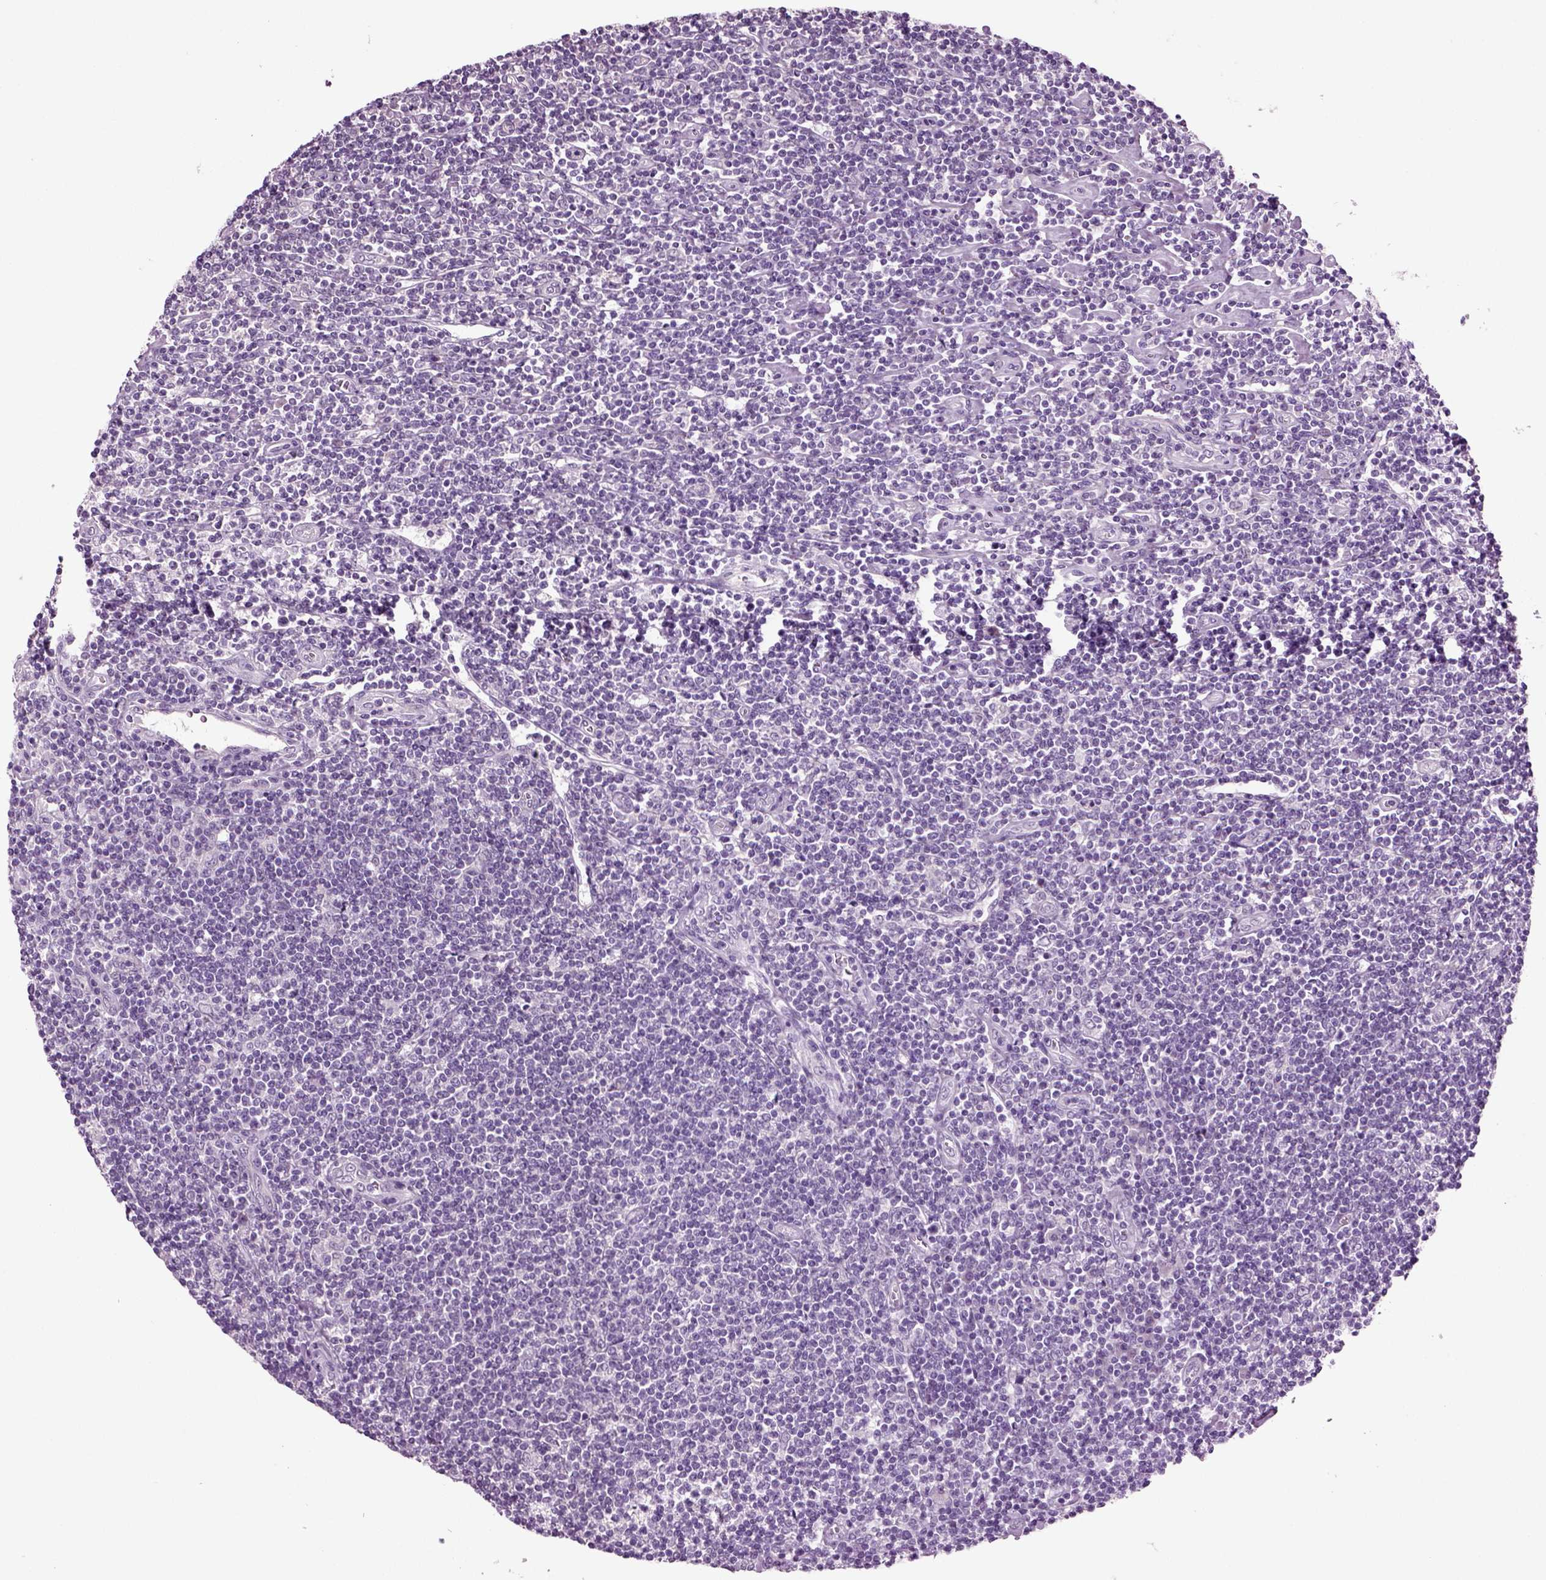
{"staining": {"intensity": "negative", "quantity": "none", "location": "none"}, "tissue": "lymphoma", "cell_type": "Tumor cells", "image_type": "cancer", "snomed": [{"axis": "morphology", "description": "Hodgkin's disease, NOS"}, {"axis": "topography", "description": "Lymph node"}], "caption": "DAB immunohistochemical staining of human Hodgkin's disease reveals no significant positivity in tumor cells.", "gene": "COL9A2", "patient": {"sex": "male", "age": 40}}